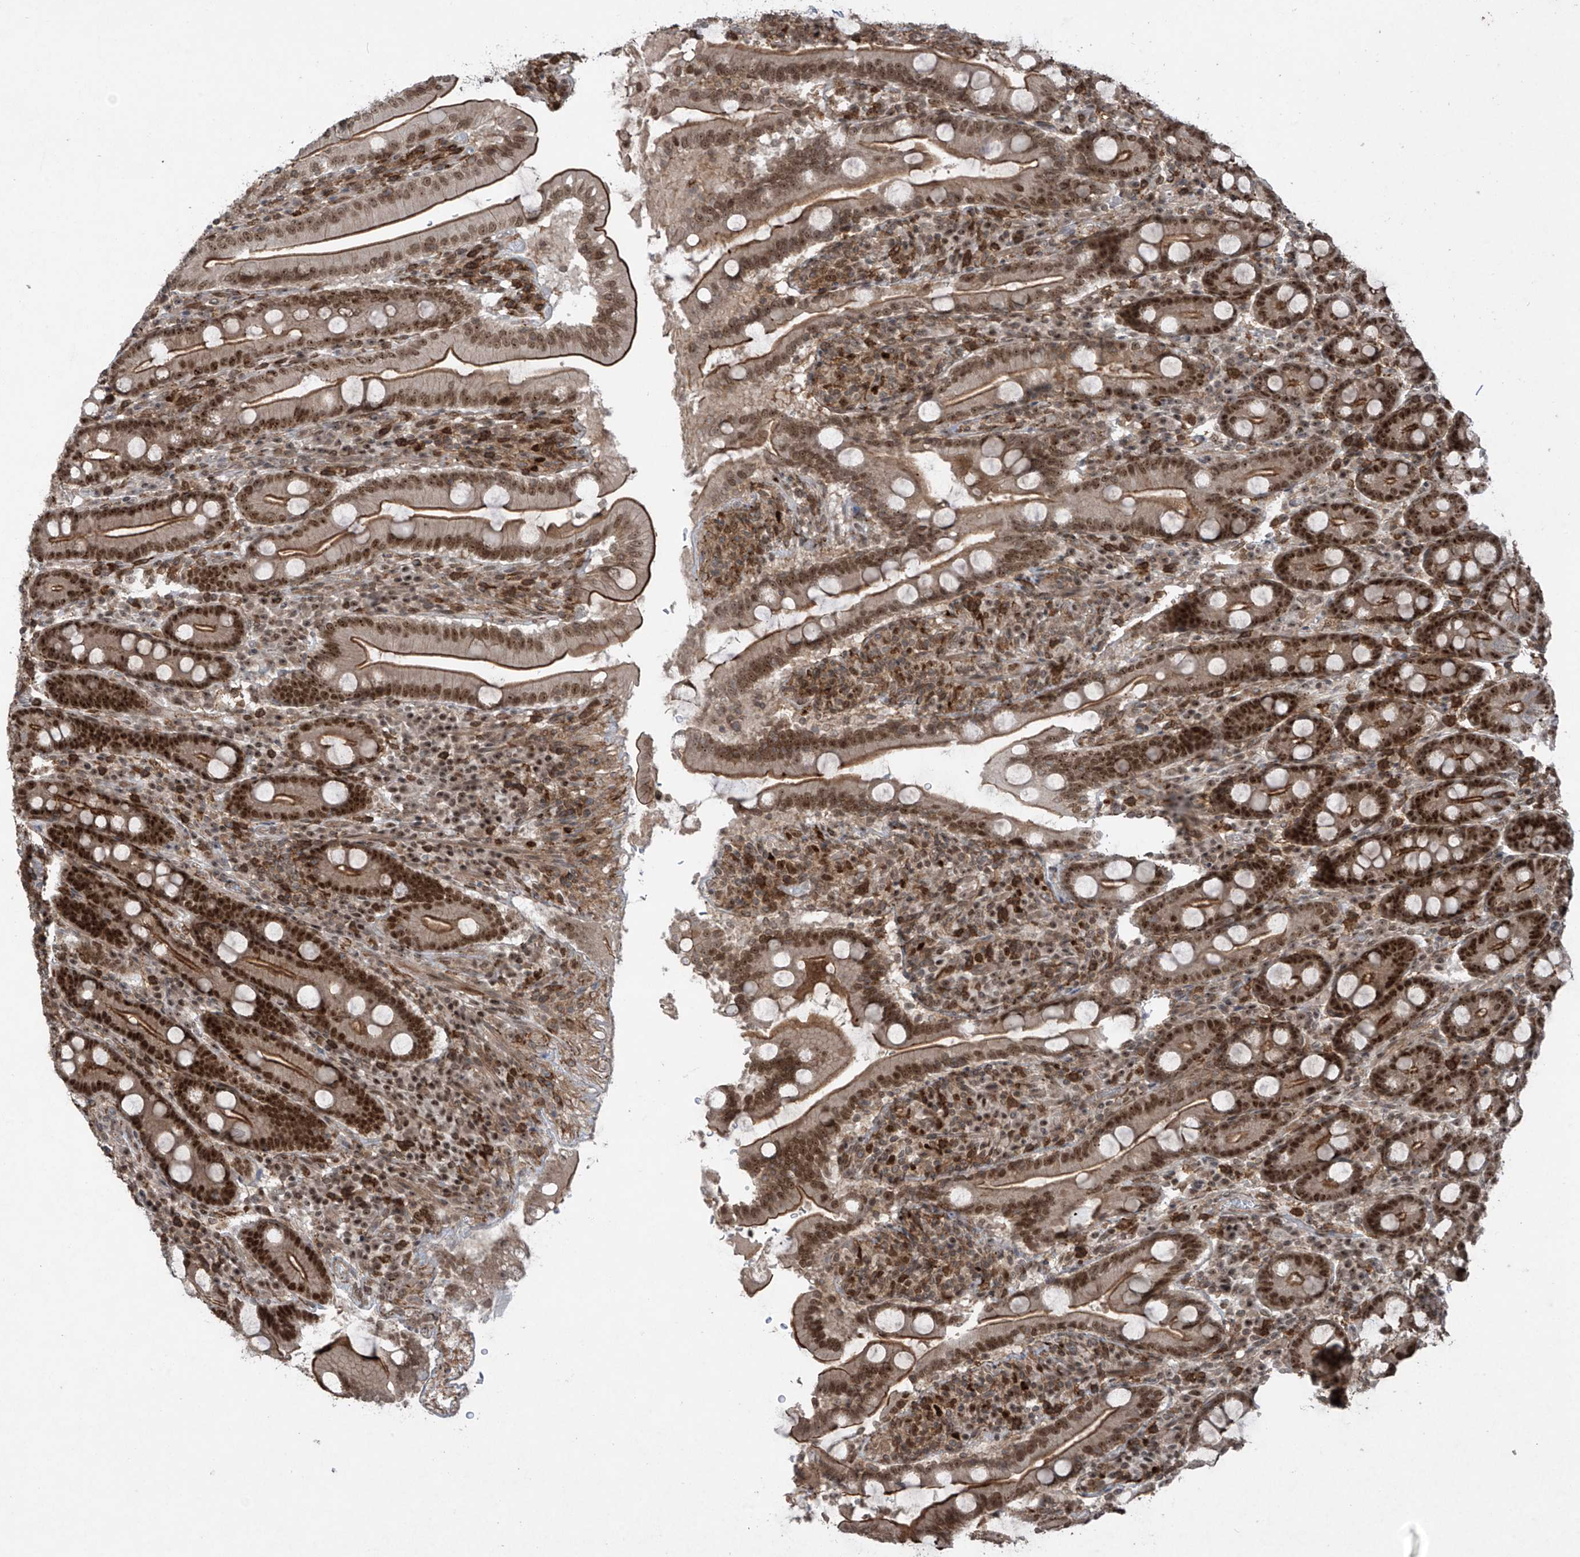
{"staining": {"intensity": "strong", "quantity": ">75%", "location": "cytoplasmic/membranous,nuclear"}, "tissue": "duodenum", "cell_type": "Glandular cells", "image_type": "normal", "snomed": [{"axis": "morphology", "description": "Normal tissue, NOS"}, {"axis": "topography", "description": "Duodenum"}], "caption": "A high amount of strong cytoplasmic/membranous,nuclear expression is appreciated in about >75% of glandular cells in benign duodenum. (DAB IHC, brown staining for protein, blue staining for nuclei).", "gene": "REPIN1", "patient": {"sex": "male", "age": 35}}